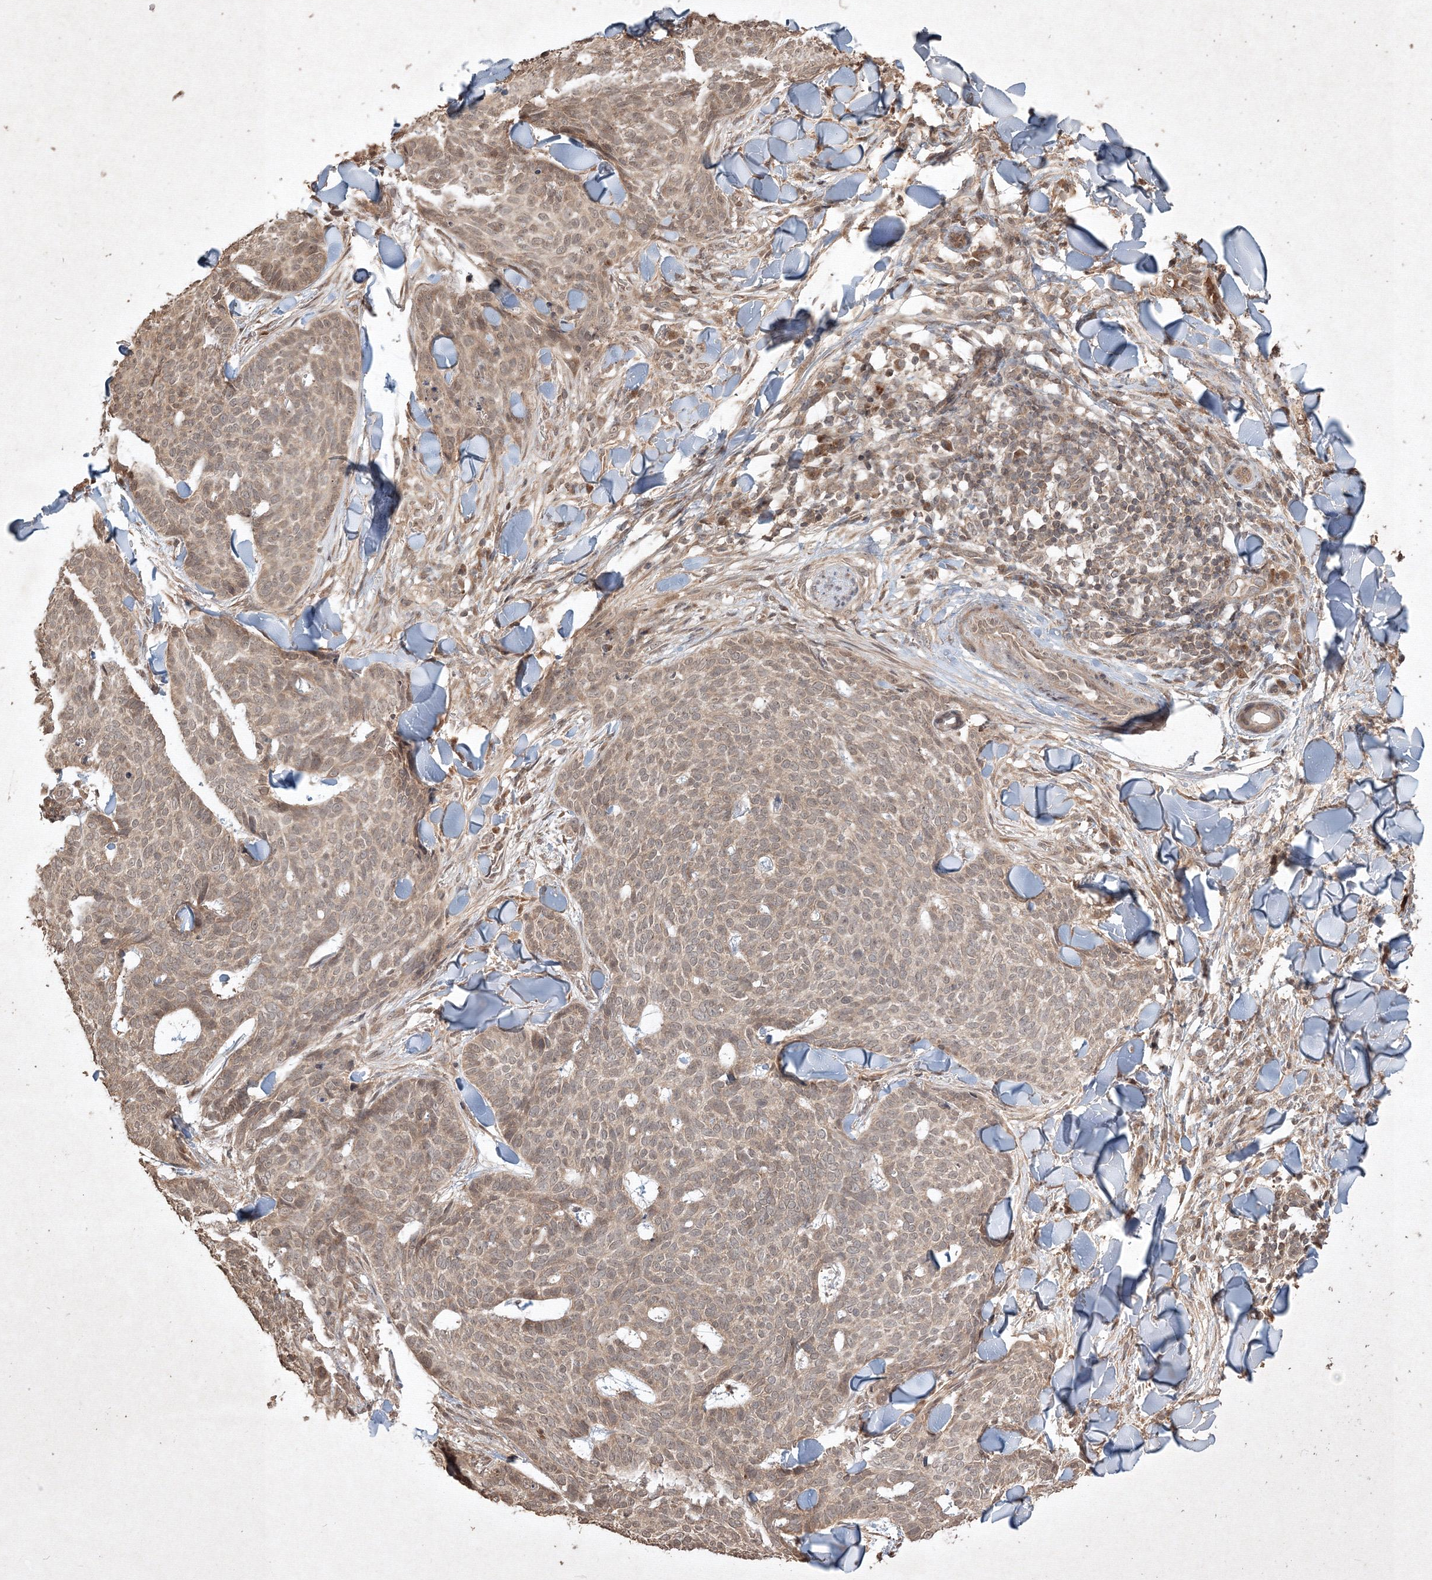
{"staining": {"intensity": "weak", "quantity": "25%-75%", "location": "cytoplasmic/membranous,nuclear"}, "tissue": "skin cancer", "cell_type": "Tumor cells", "image_type": "cancer", "snomed": [{"axis": "morphology", "description": "Normal tissue, NOS"}, {"axis": "morphology", "description": "Basal cell carcinoma"}, {"axis": "topography", "description": "Skin"}], "caption": "Basal cell carcinoma (skin) was stained to show a protein in brown. There is low levels of weak cytoplasmic/membranous and nuclear expression in about 25%-75% of tumor cells.", "gene": "PELI3", "patient": {"sex": "male", "age": 50}}